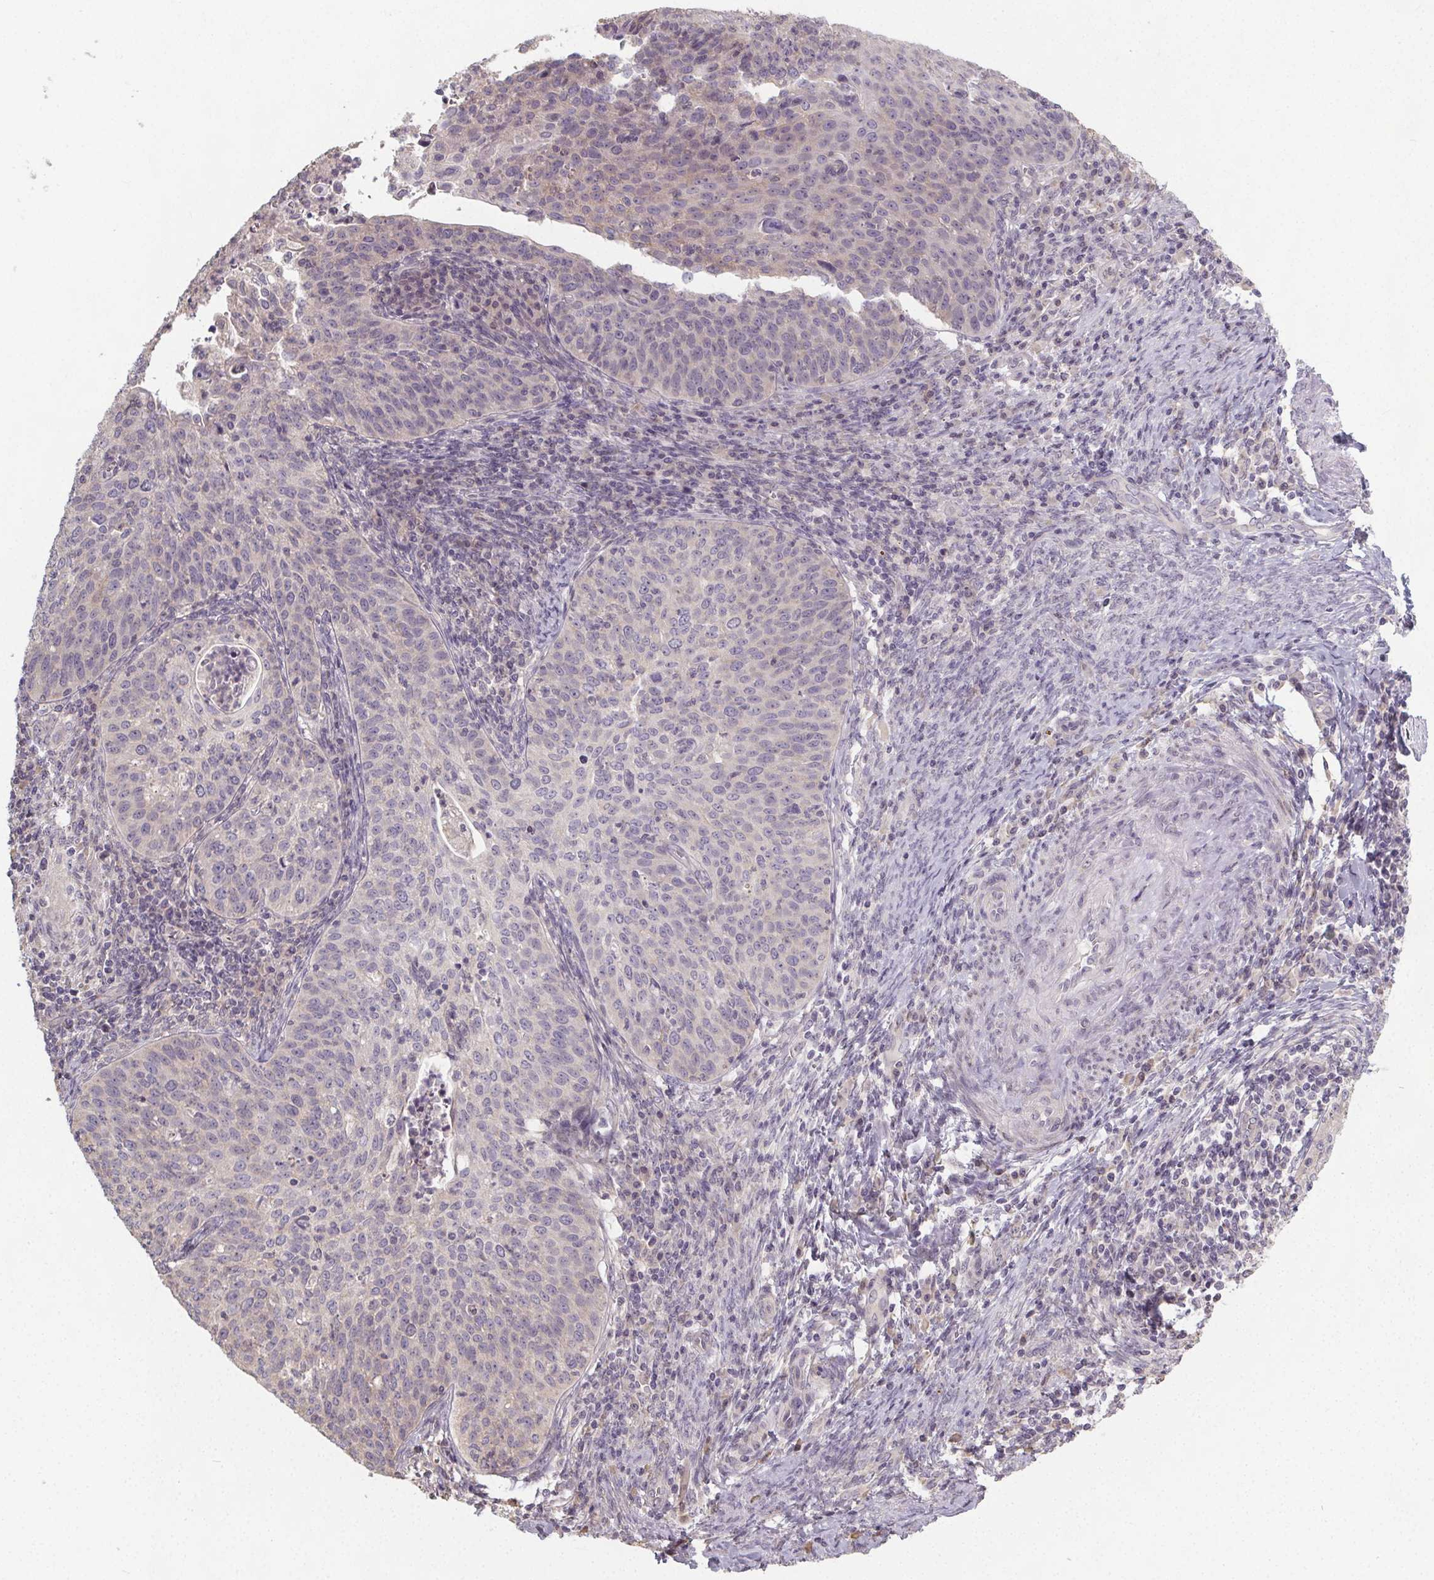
{"staining": {"intensity": "negative", "quantity": "none", "location": "none"}, "tissue": "cervical cancer", "cell_type": "Tumor cells", "image_type": "cancer", "snomed": [{"axis": "morphology", "description": "Squamous cell carcinoma, NOS"}, {"axis": "topography", "description": "Cervix"}], "caption": "Immunohistochemistry of cervical cancer (squamous cell carcinoma) exhibits no positivity in tumor cells.", "gene": "SLC26A2", "patient": {"sex": "female", "age": 30}}